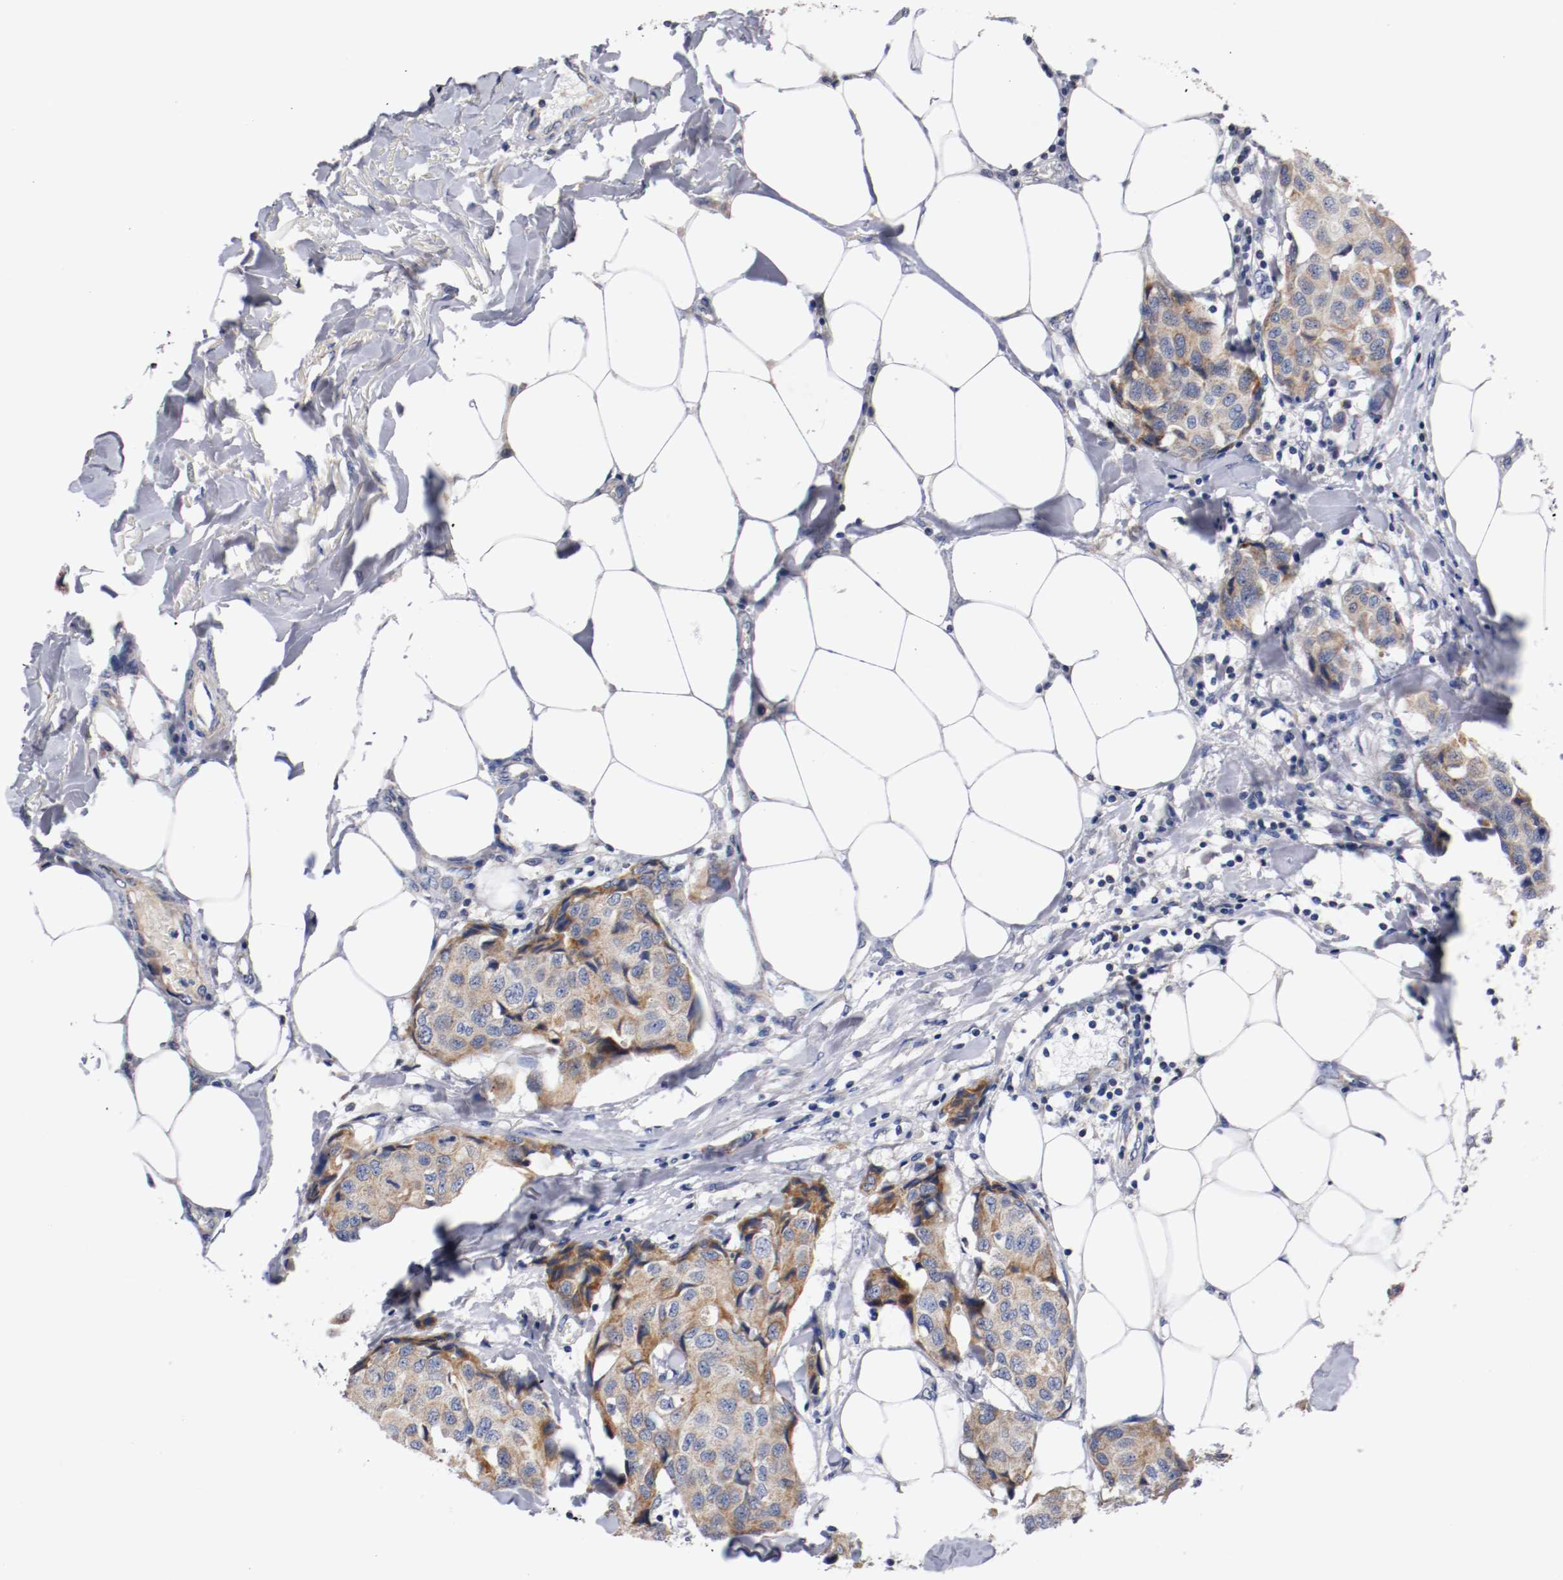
{"staining": {"intensity": "weak", "quantity": ">75%", "location": "cytoplasmic/membranous"}, "tissue": "breast cancer", "cell_type": "Tumor cells", "image_type": "cancer", "snomed": [{"axis": "morphology", "description": "Duct carcinoma"}, {"axis": "topography", "description": "Breast"}], "caption": "Protein expression analysis of human breast infiltrating ductal carcinoma reveals weak cytoplasmic/membranous expression in approximately >75% of tumor cells.", "gene": "PCSK6", "patient": {"sex": "female", "age": 80}}